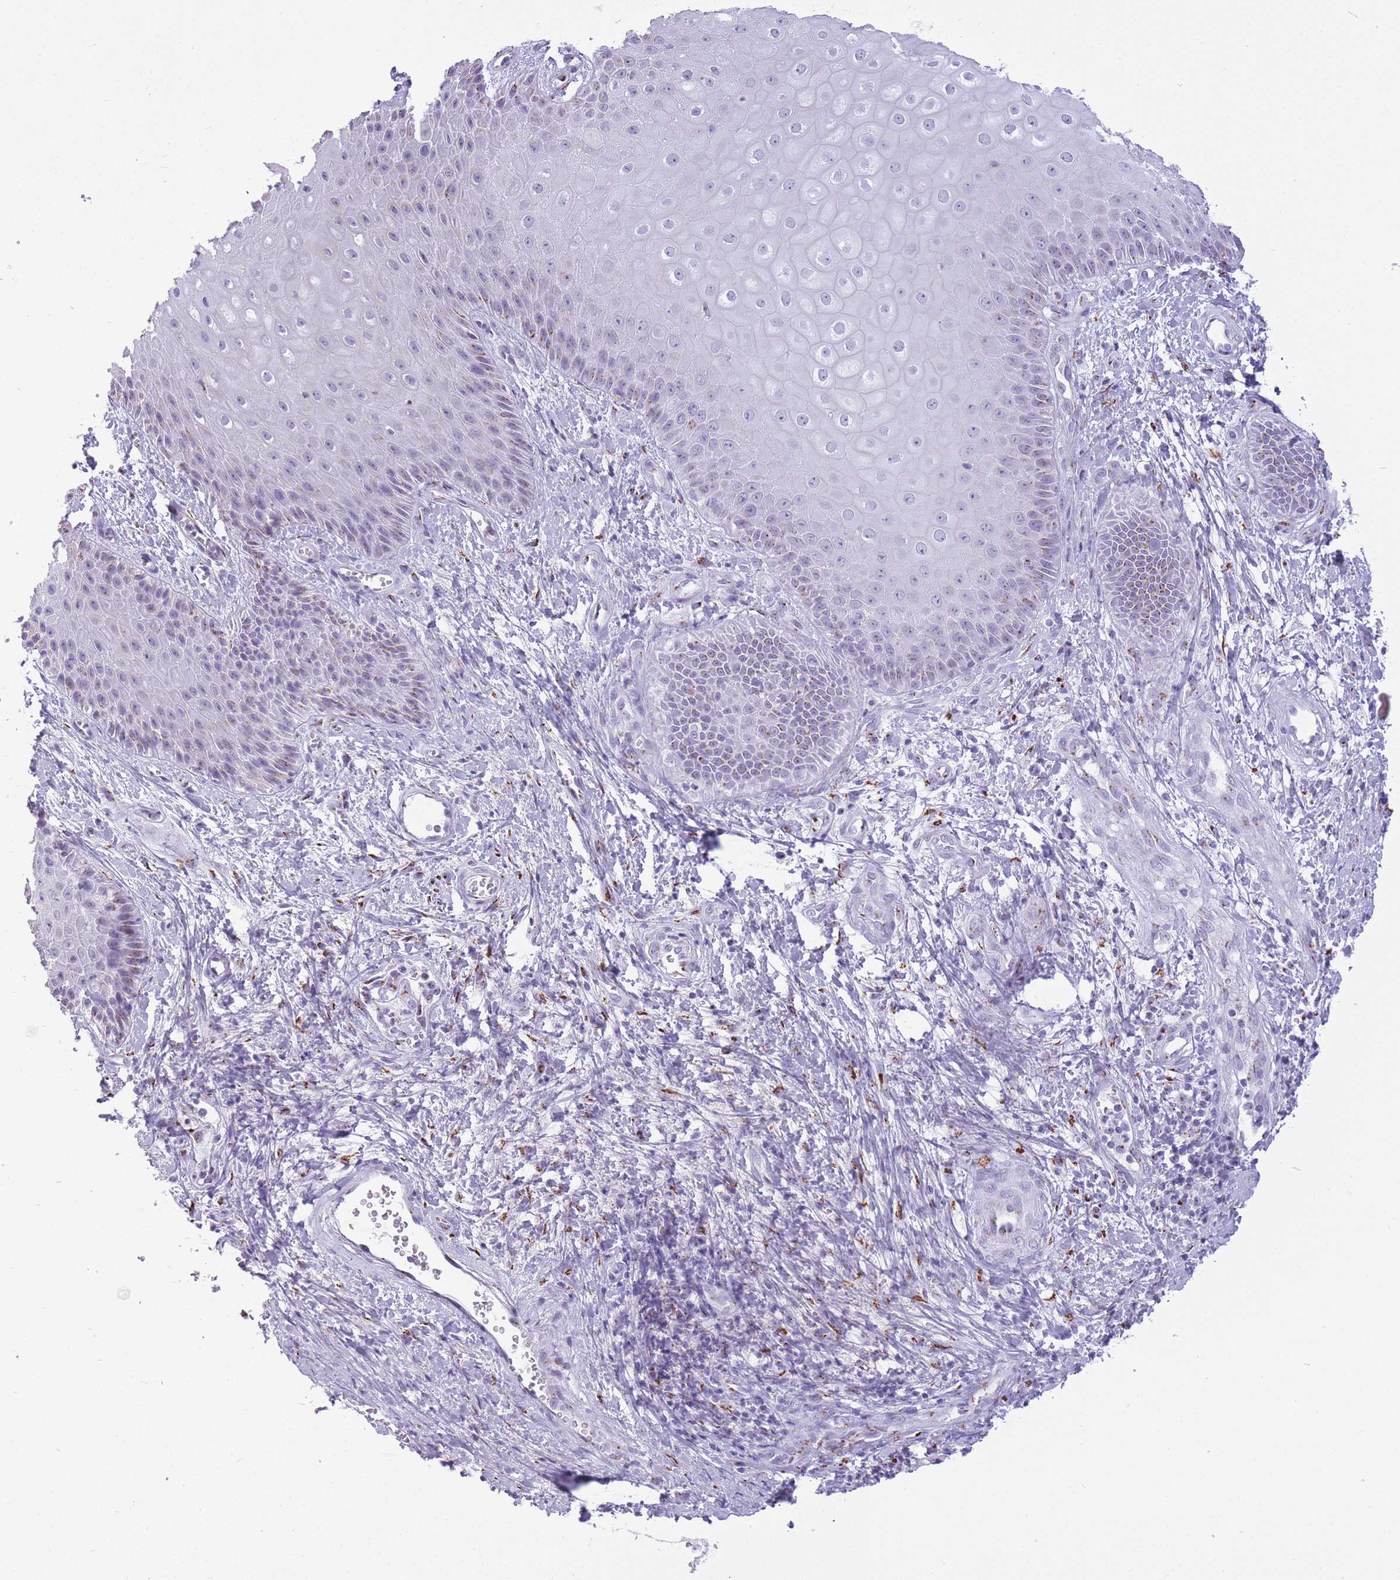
{"staining": {"intensity": "moderate", "quantity": "<25%", "location": "cytoplasmic/membranous"}, "tissue": "skin", "cell_type": "Epidermal cells", "image_type": "normal", "snomed": [{"axis": "morphology", "description": "Normal tissue, NOS"}, {"axis": "topography", "description": "Anal"}], "caption": "This photomicrograph exhibits IHC staining of unremarkable human skin, with low moderate cytoplasmic/membranous expression in approximately <25% of epidermal cells.", "gene": "B4GALT2", "patient": {"sex": "male", "age": 80}}